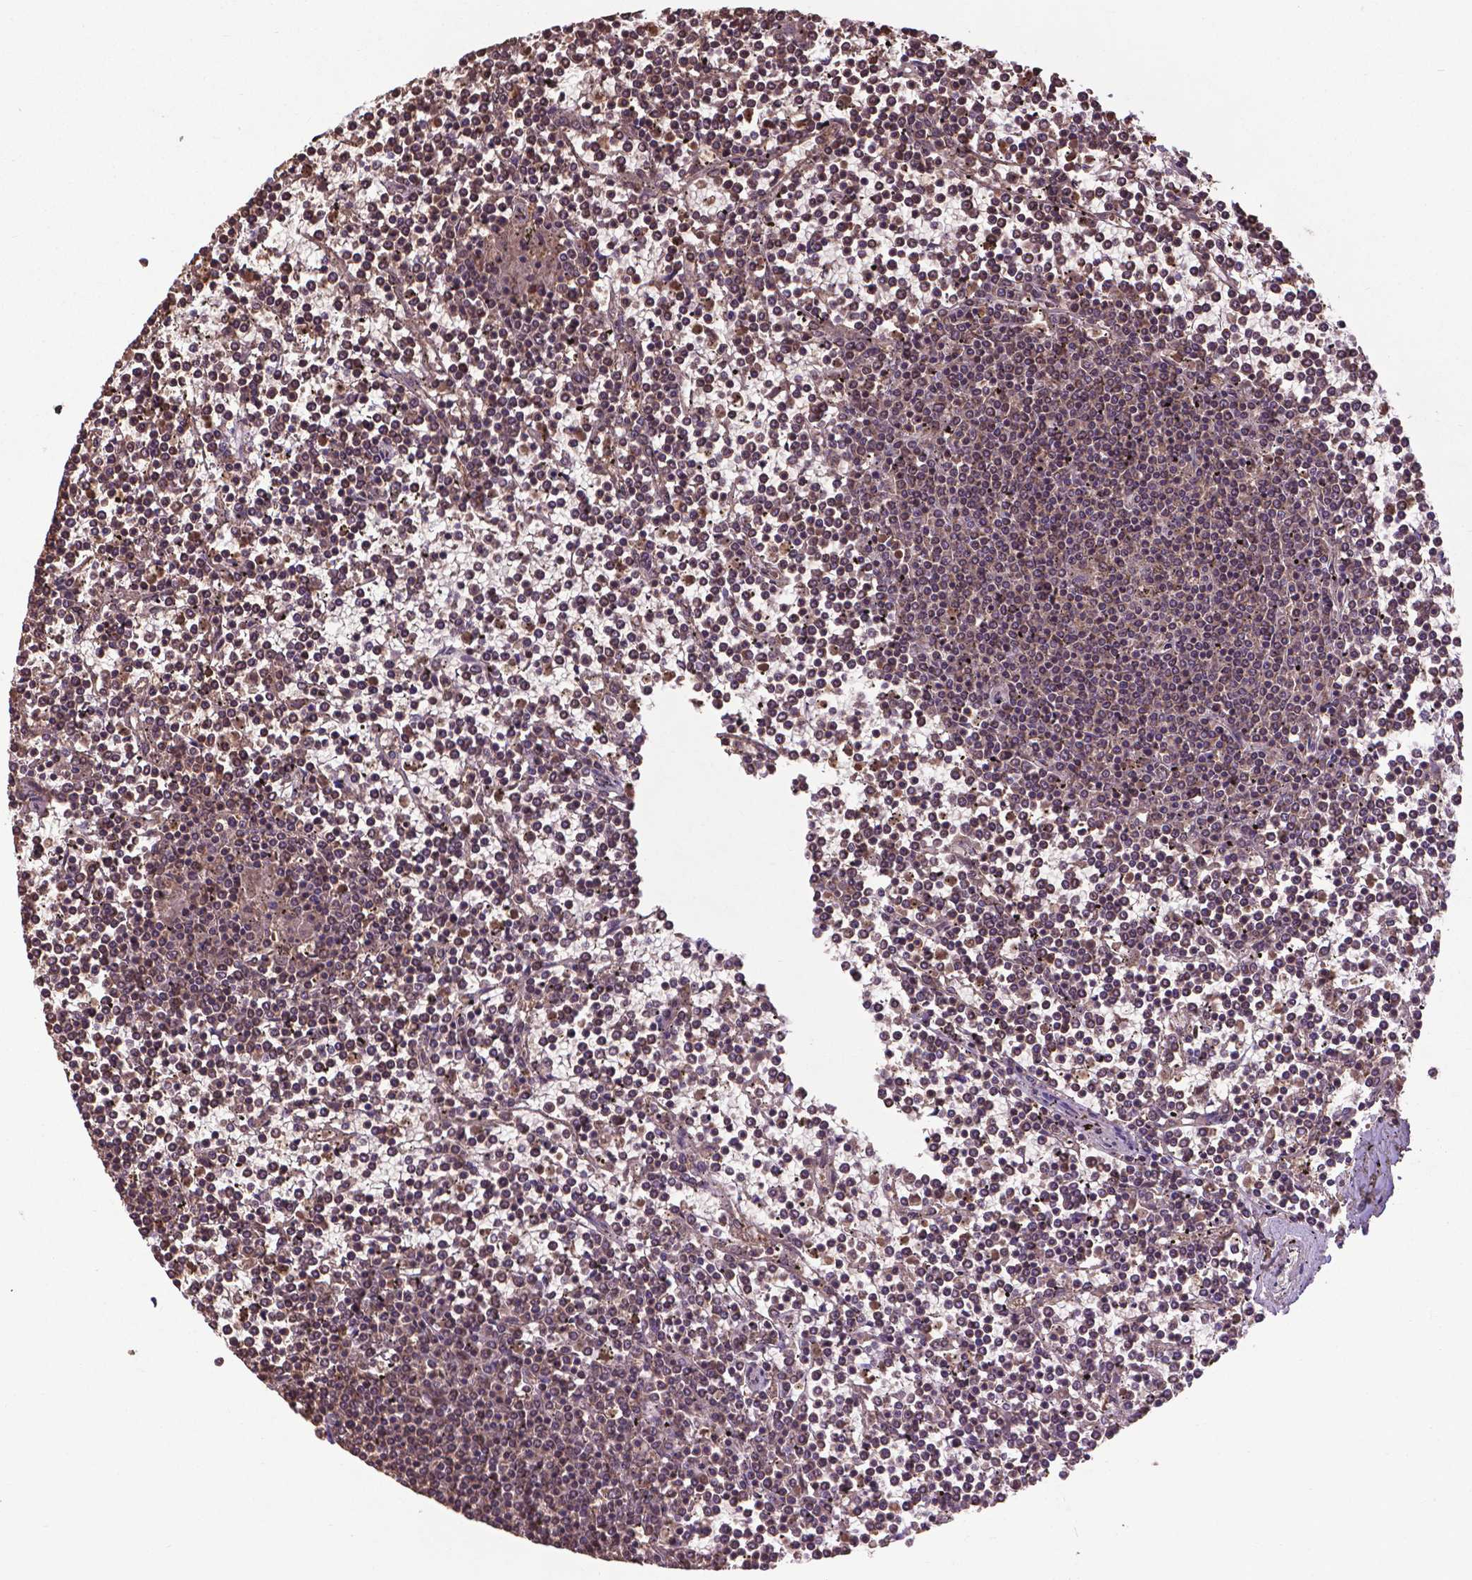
{"staining": {"intensity": "moderate", "quantity": ">75%", "location": "cytoplasmic/membranous,nuclear"}, "tissue": "lymphoma", "cell_type": "Tumor cells", "image_type": "cancer", "snomed": [{"axis": "morphology", "description": "Malignant lymphoma, non-Hodgkin's type, Low grade"}, {"axis": "topography", "description": "Spleen"}], "caption": "A micrograph showing moderate cytoplasmic/membranous and nuclear positivity in about >75% of tumor cells in lymphoma, as visualized by brown immunohistochemical staining.", "gene": "DCAF1", "patient": {"sex": "female", "age": 19}}